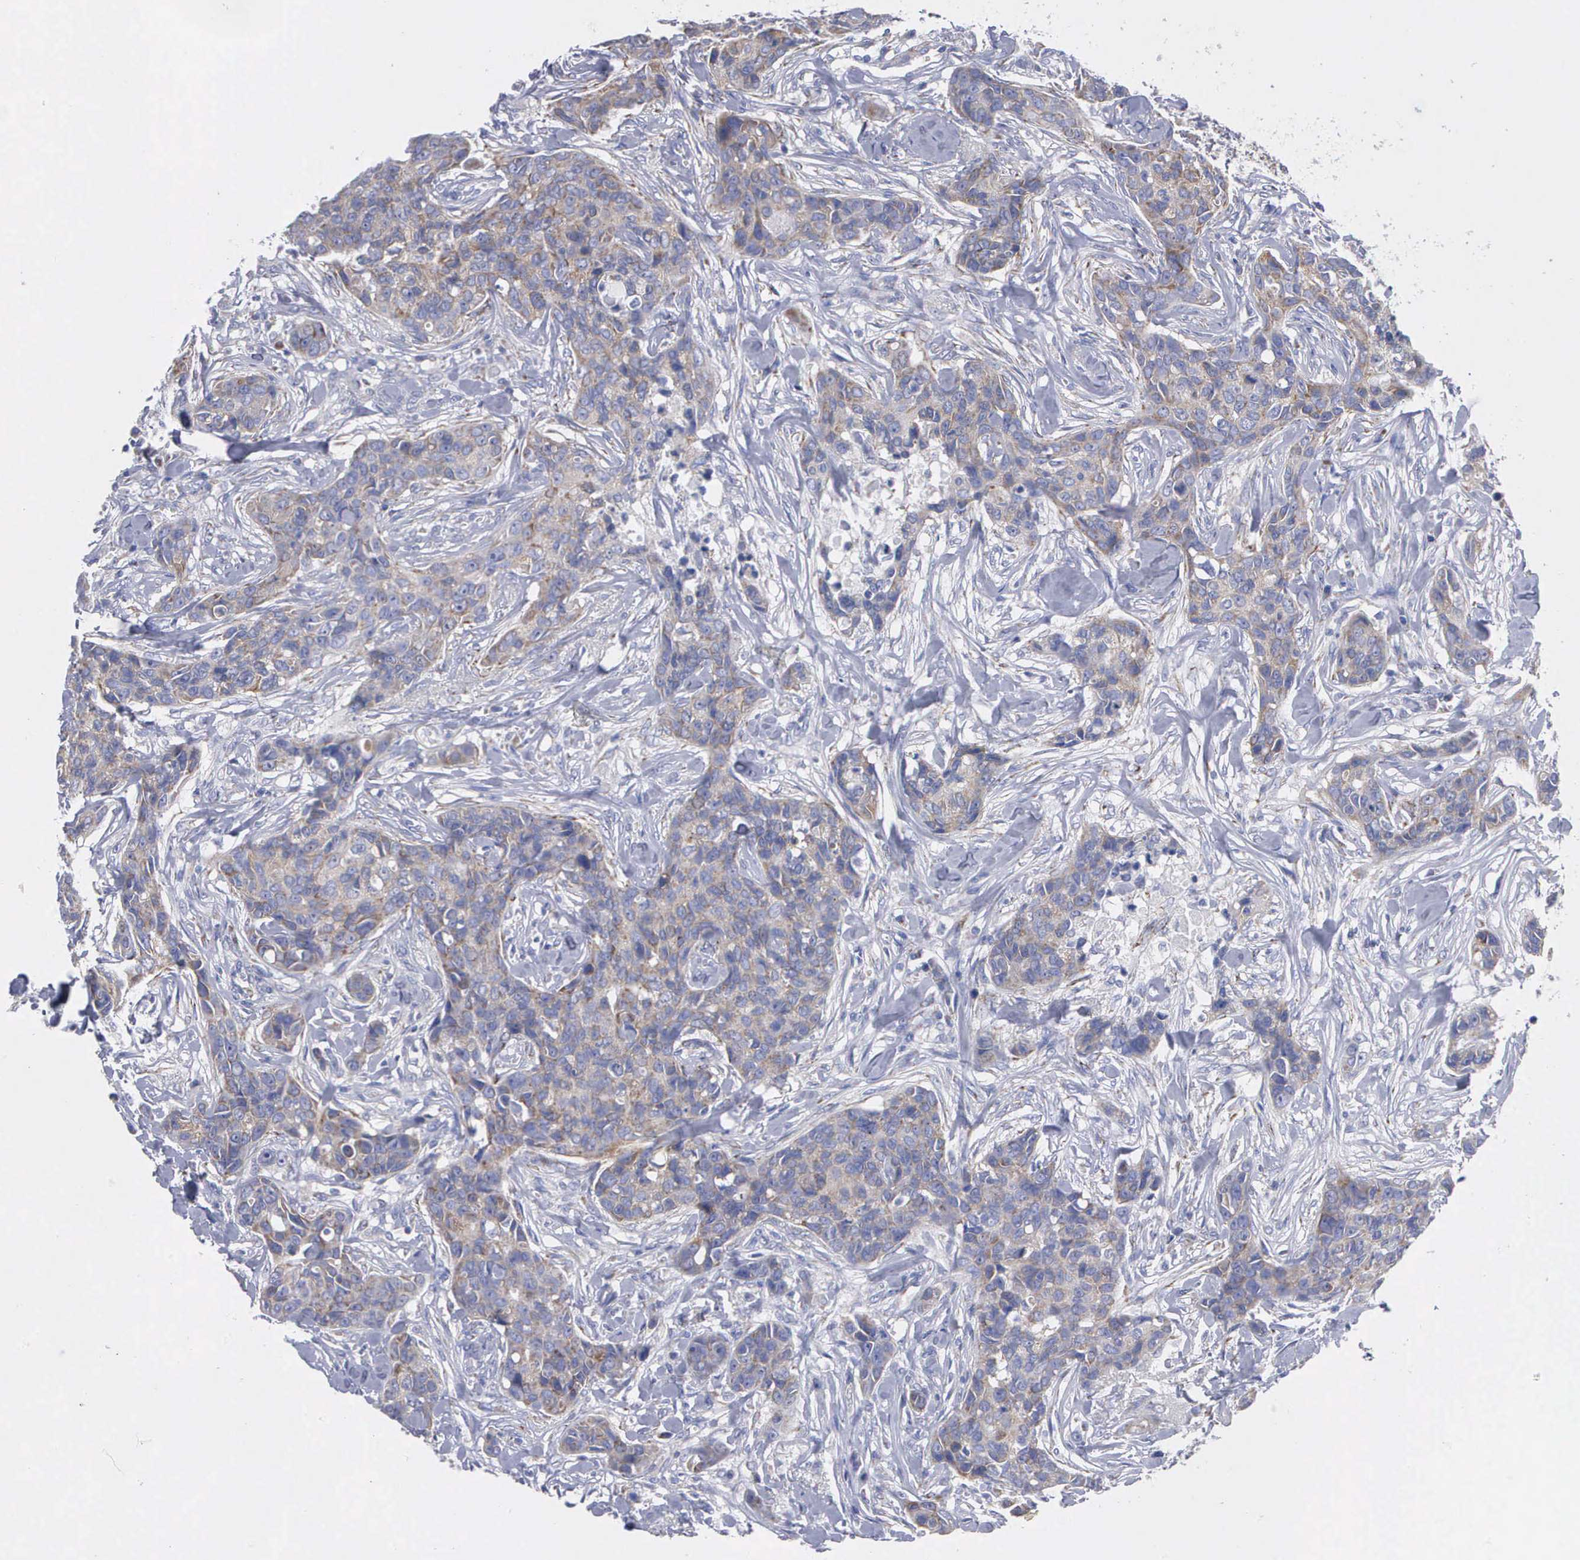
{"staining": {"intensity": "moderate", "quantity": "25%-75%", "location": "cytoplasmic/membranous"}, "tissue": "breast cancer", "cell_type": "Tumor cells", "image_type": "cancer", "snomed": [{"axis": "morphology", "description": "Duct carcinoma"}, {"axis": "topography", "description": "Breast"}], "caption": "Protein positivity by immunohistochemistry displays moderate cytoplasmic/membranous staining in about 25%-75% of tumor cells in breast invasive ductal carcinoma.", "gene": "APOOL", "patient": {"sex": "female", "age": 91}}